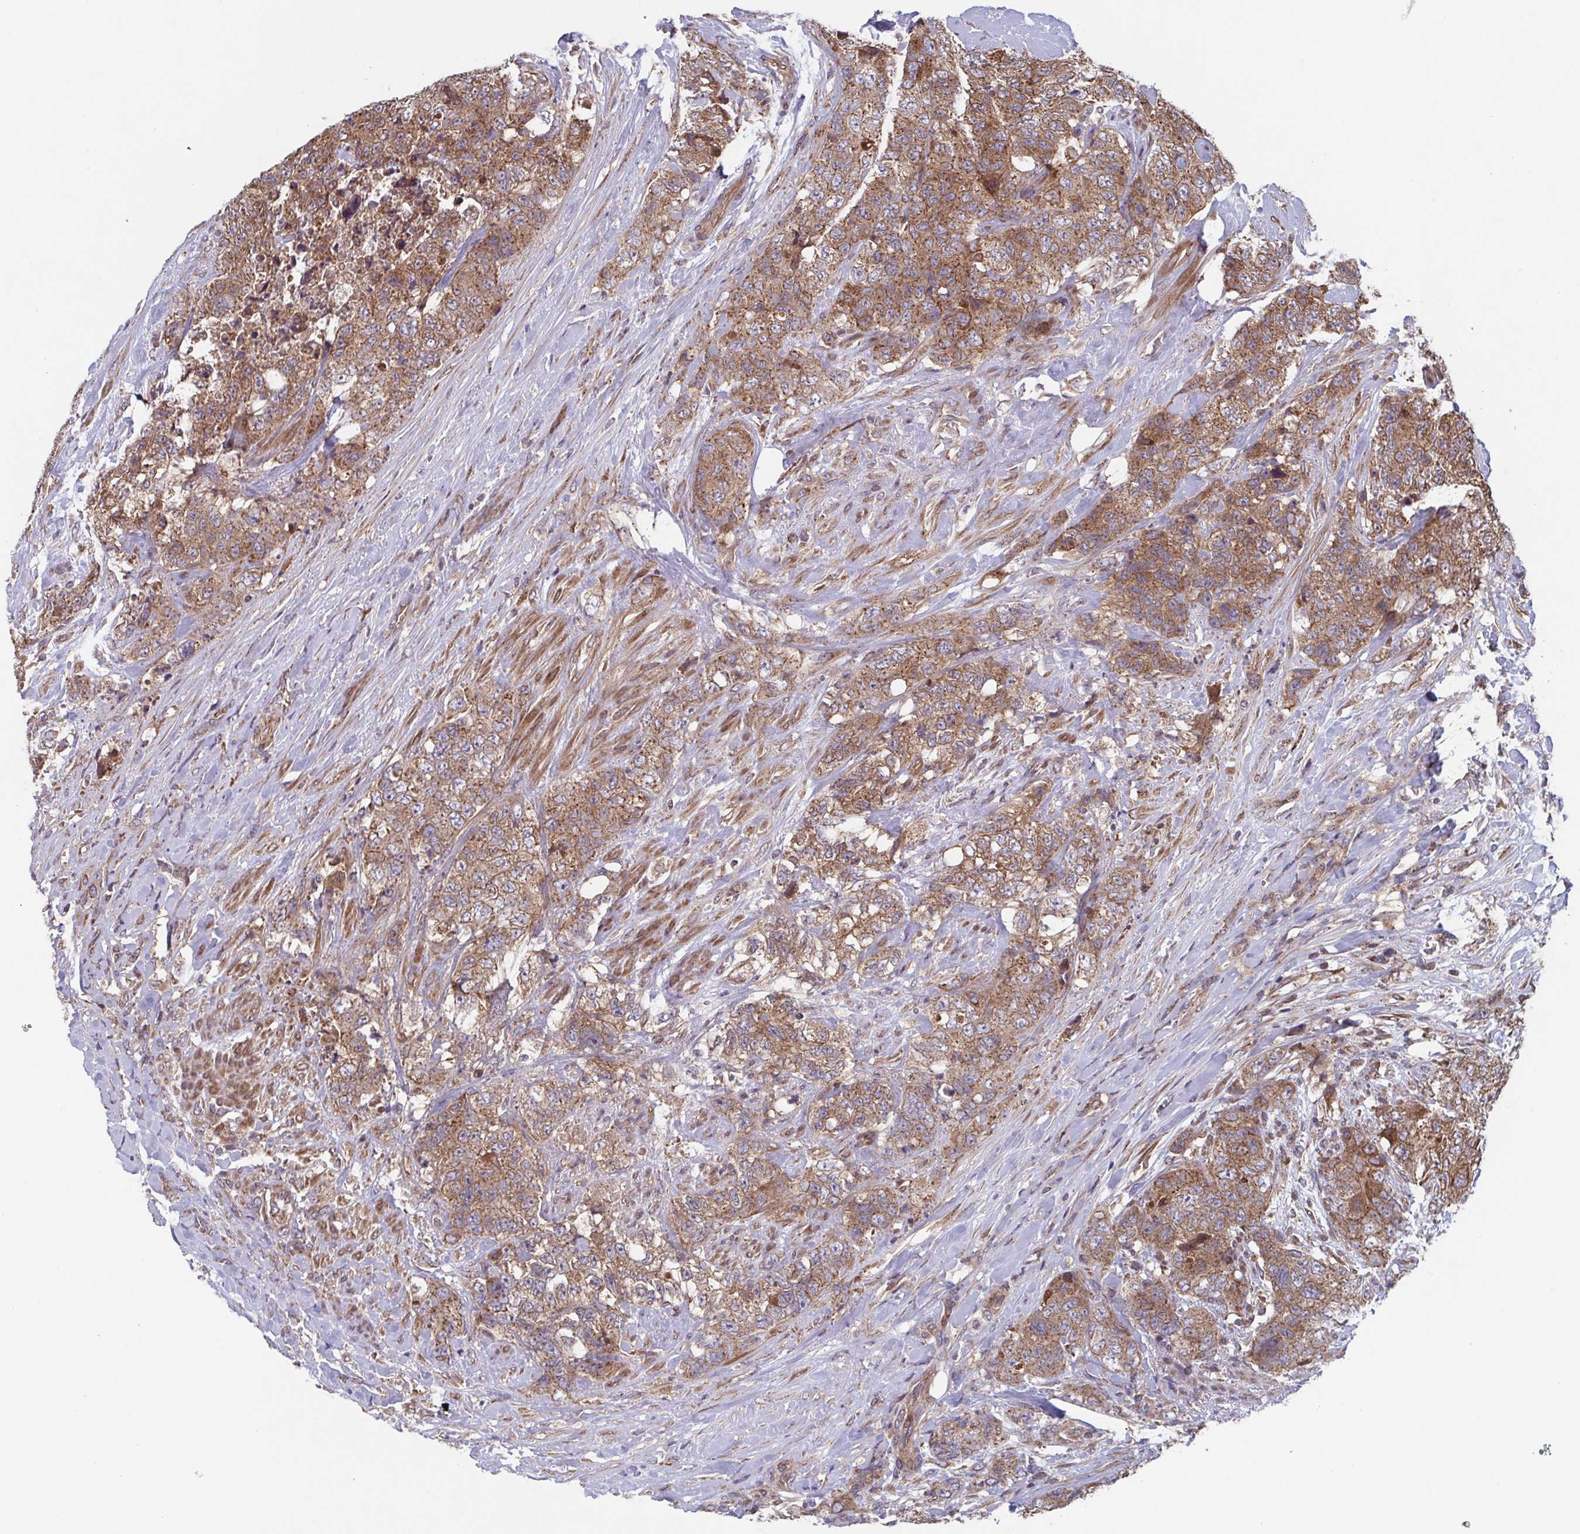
{"staining": {"intensity": "moderate", "quantity": ">75%", "location": "cytoplasmic/membranous"}, "tissue": "urothelial cancer", "cell_type": "Tumor cells", "image_type": "cancer", "snomed": [{"axis": "morphology", "description": "Urothelial carcinoma, High grade"}, {"axis": "topography", "description": "Urinary bladder"}], "caption": "High-power microscopy captured an immunohistochemistry (IHC) photomicrograph of urothelial carcinoma (high-grade), revealing moderate cytoplasmic/membranous expression in about >75% of tumor cells.", "gene": "COPB1", "patient": {"sex": "female", "age": 78}}